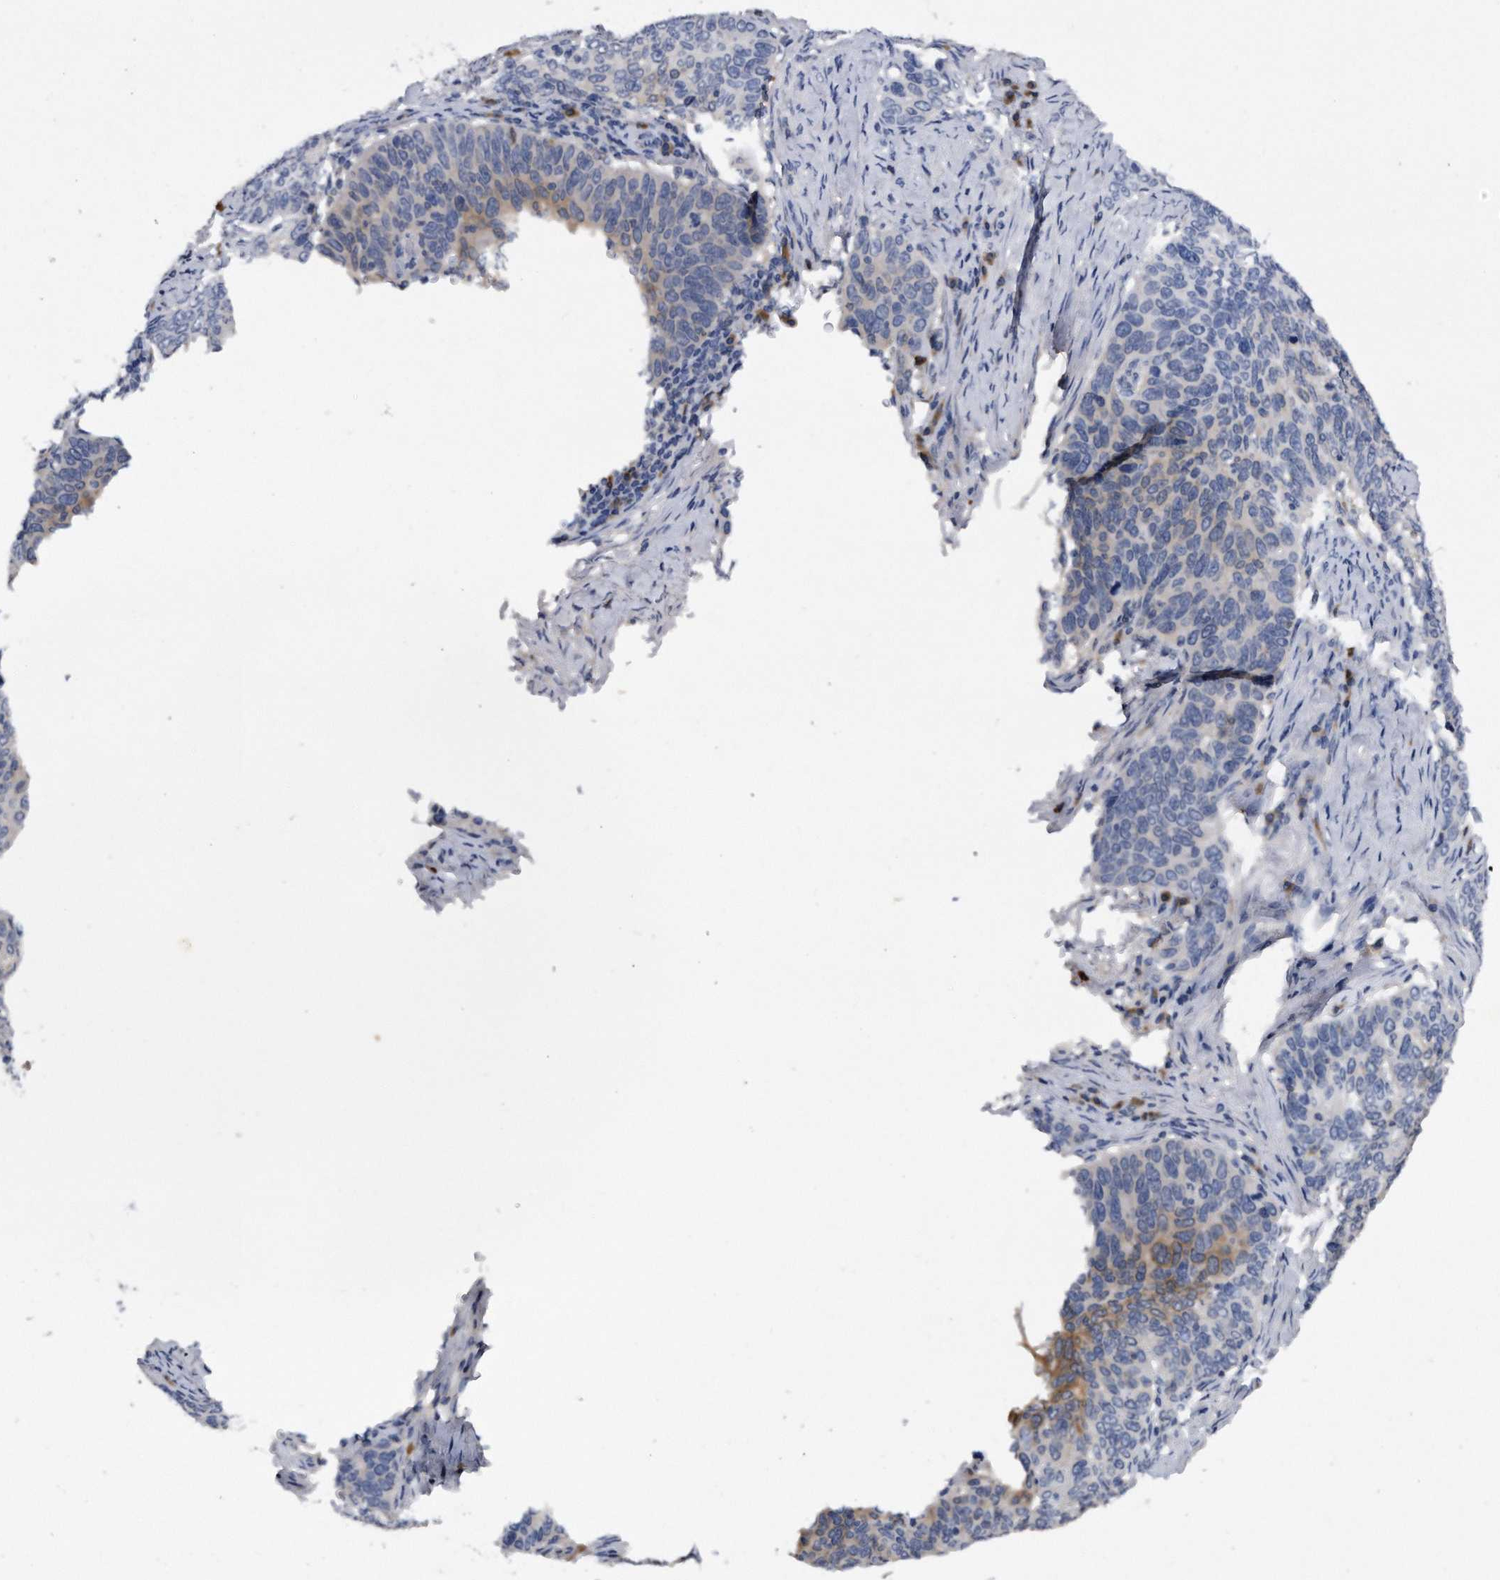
{"staining": {"intensity": "moderate", "quantity": "<25%", "location": "cytoplasmic/membranous"}, "tissue": "cervical cancer", "cell_type": "Tumor cells", "image_type": "cancer", "snomed": [{"axis": "morphology", "description": "Squamous cell carcinoma, NOS"}, {"axis": "topography", "description": "Cervix"}], "caption": "Protein staining shows moderate cytoplasmic/membranous positivity in about <25% of tumor cells in cervical cancer (squamous cell carcinoma). Immunohistochemistry stains the protein of interest in brown and the nuclei are stained blue.", "gene": "ASNS", "patient": {"sex": "female", "age": 60}}